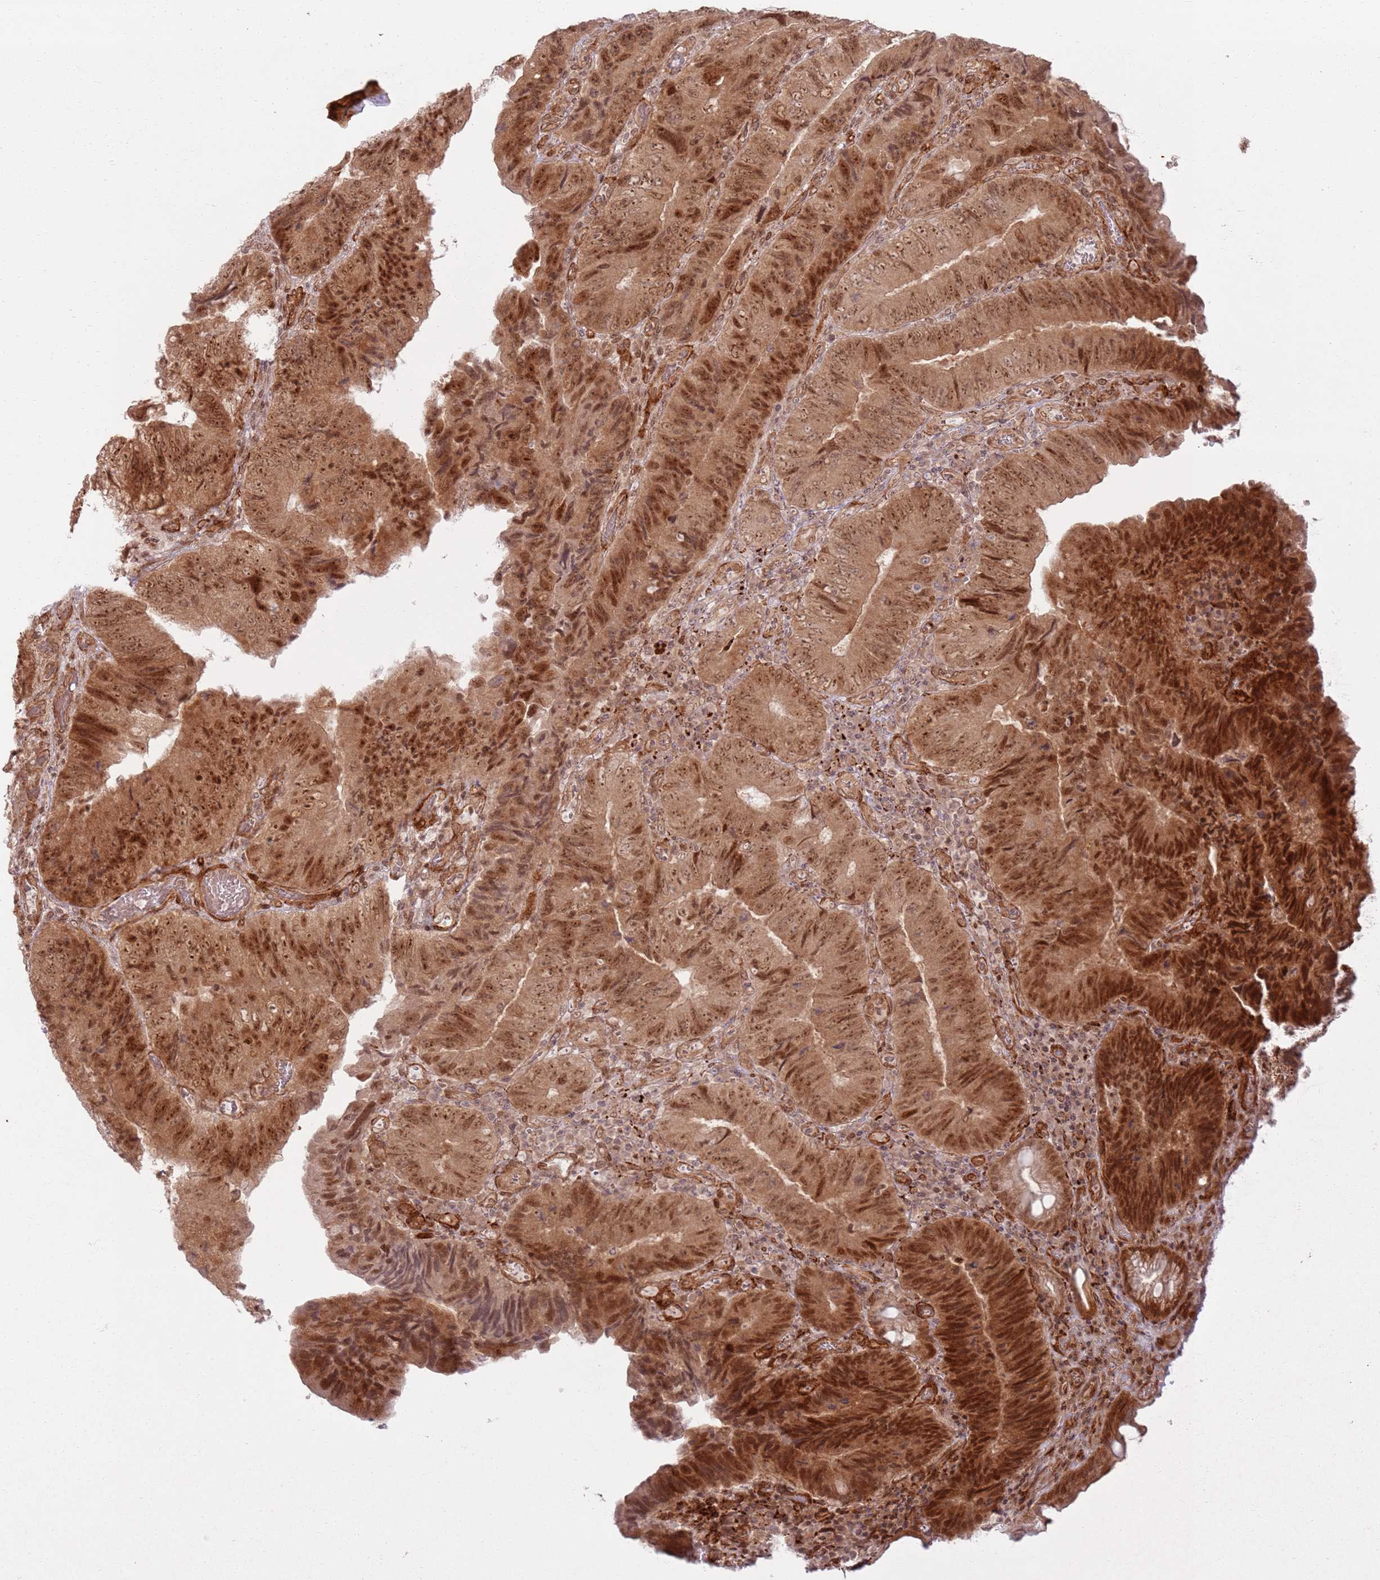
{"staining": {"intensity": "strong", "quantity": ">75%", "location": "cytoplasmic/membranous,nuclear"}, "tissue": "colorectal cancer", "cell_type": "Tumor cells", "image_type": "cancer", "snomed": [{"axis": "morphology", "description": "Adenocarcinoma, NOS"}, {"axis": "topography", "description": "Colon"}], "caption": "Immunohistochemistry of adenocarcinoma (colorectal) exhibits high levels of strong cytoplasmic/membranous and nuclear positivity in approximately >75% of tumor cells. (DAB IHC with brightfield microscopy, high magnification).", "gene": "KLHL36", "patient": {"sex": "female", "age": 67}}